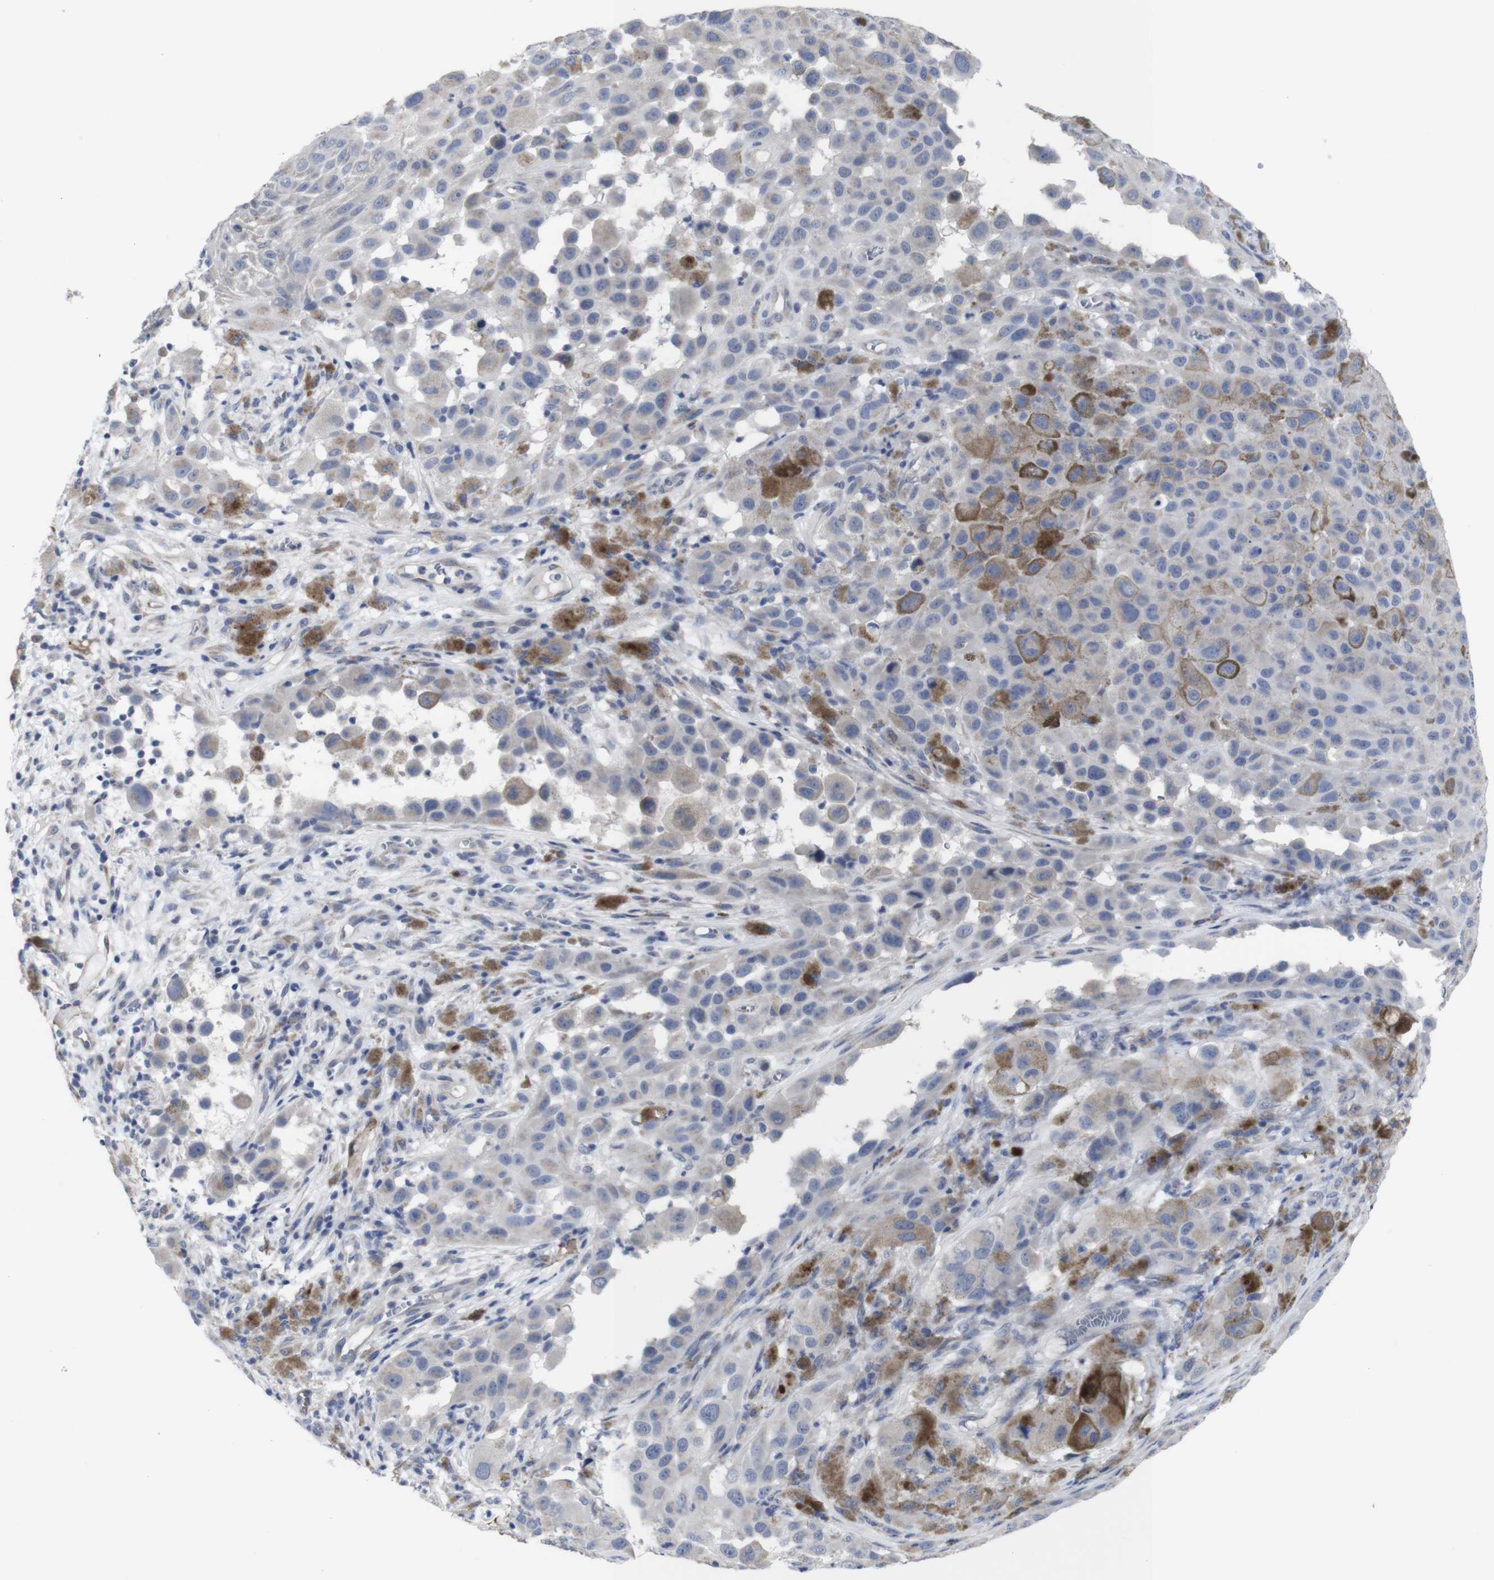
{"staining": {"intensity": "negative", "quantity": "none", "location": "none"}, "tissue": "melanoma", "cell_type": "Tumor cells", "image_type": "cancer", "snomed": [{"axis": "morphology", "description": "Malignant melanoma, NOS"}, {"axis": "topography", "description": "Skin"}], "caption": "Tumor cells show no significant positivity in malignant melanoma. (DAB IHC visualized using brightfield microscopy, high magnification).", "gene": "SNCG", "patient": {"sex": "male", "age": 96}}